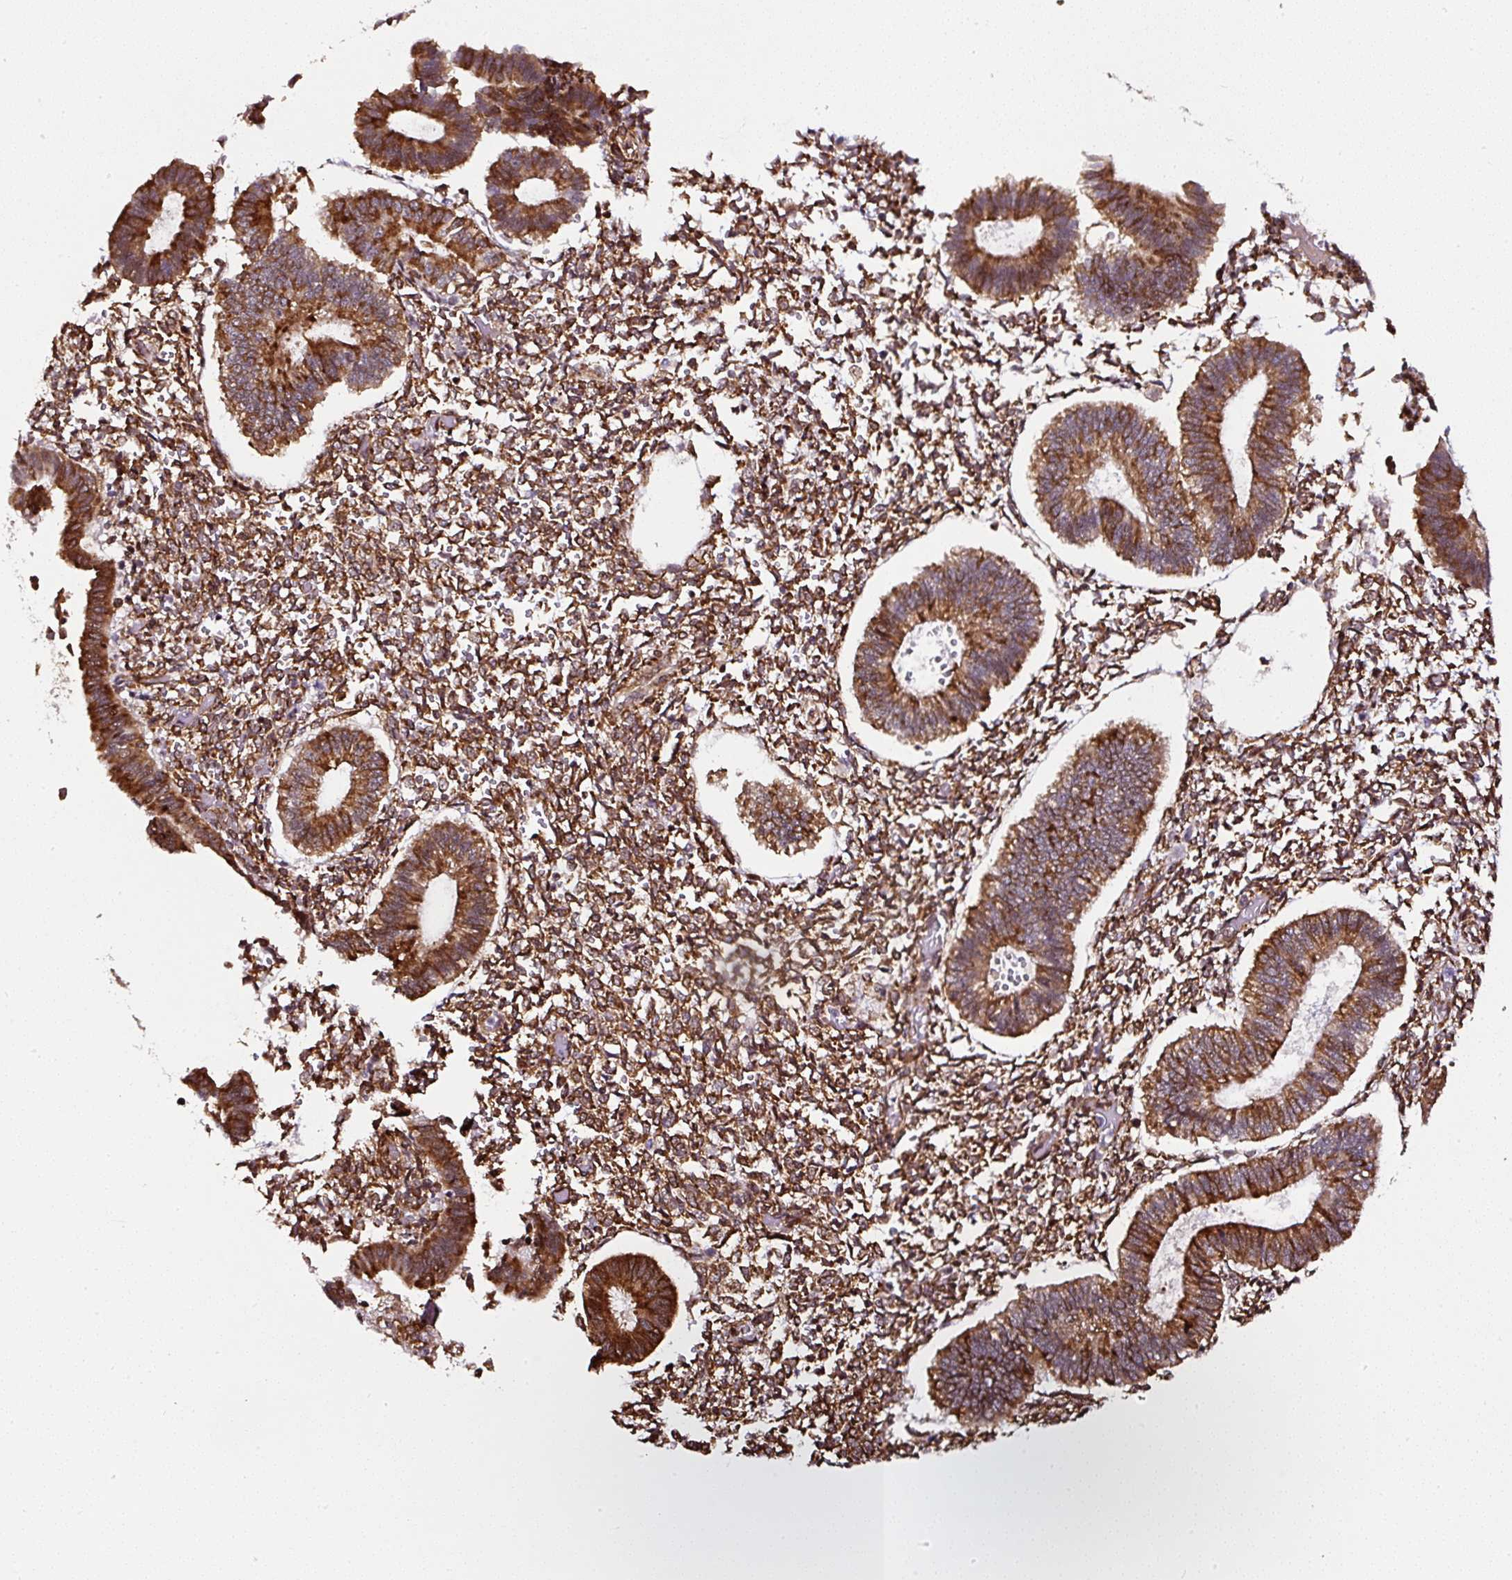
{"staining": {"intensity": "moderate", "quantity": ">75%", "location": "cytoplasmic/membranous"}, "tissue": "endometrium", "cell_type": "Cells in endometrial stroma", "image_type": "normal", "snomed": [{"axis": "morphology", "description": "Normal tissue, NOS"}, {"axis": "topography", "description": "Endometrium"}], "caption": "An IHC micrograph of unremarkable tissue is shown. Protein staining in brown shows moderate cytoplasmic/membranous positivity in endometrium within cells in endometrial stroma. (Brightfield microscopy of DAB IHC at high magnification).", "gene": "KDM4E", "patient": {"sex": "female", "age": 25}}